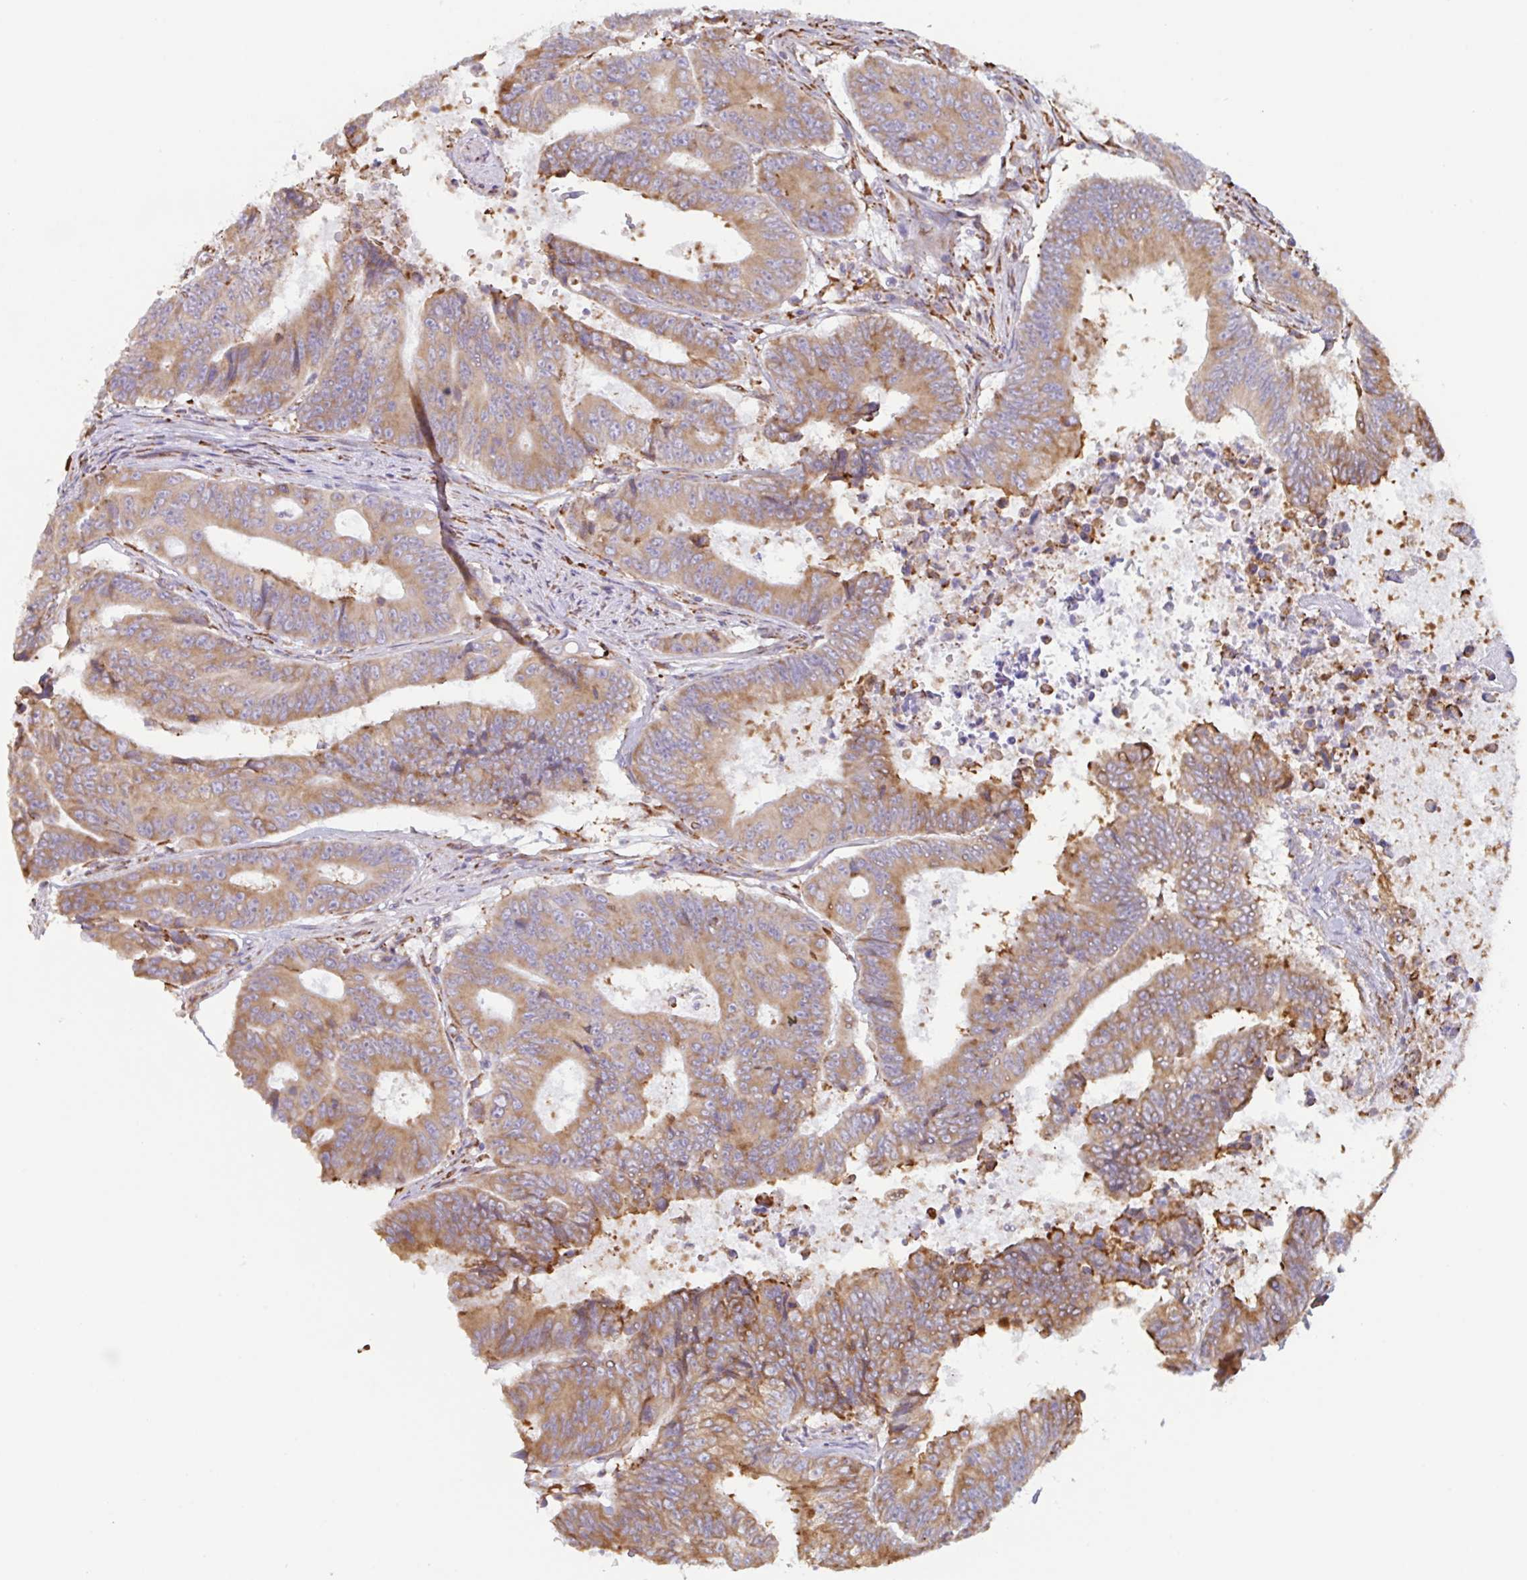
{"staining": {"intensity": "moderate", "quantity": ">75%", "location": "cytoplasmic/membranous"}, "tissue": "colorectal cancer", "cell_type": "Tumor cells", "image_type": "cancer", "snomed": [{"axis": "morphology", "description": "Adenocarcinoma, NOS"}, {"axis": "topography", "description": "Colon"}], "caption": "Immunohistochemical staining of human colorectal cancer (adenocarcinoma) exhibits medium levels of moderate cytoplasmic/membranous staining in about >75% of tumor cells.", "gene": "DOK4", "patient": {"sex": "female", "age": 48}}